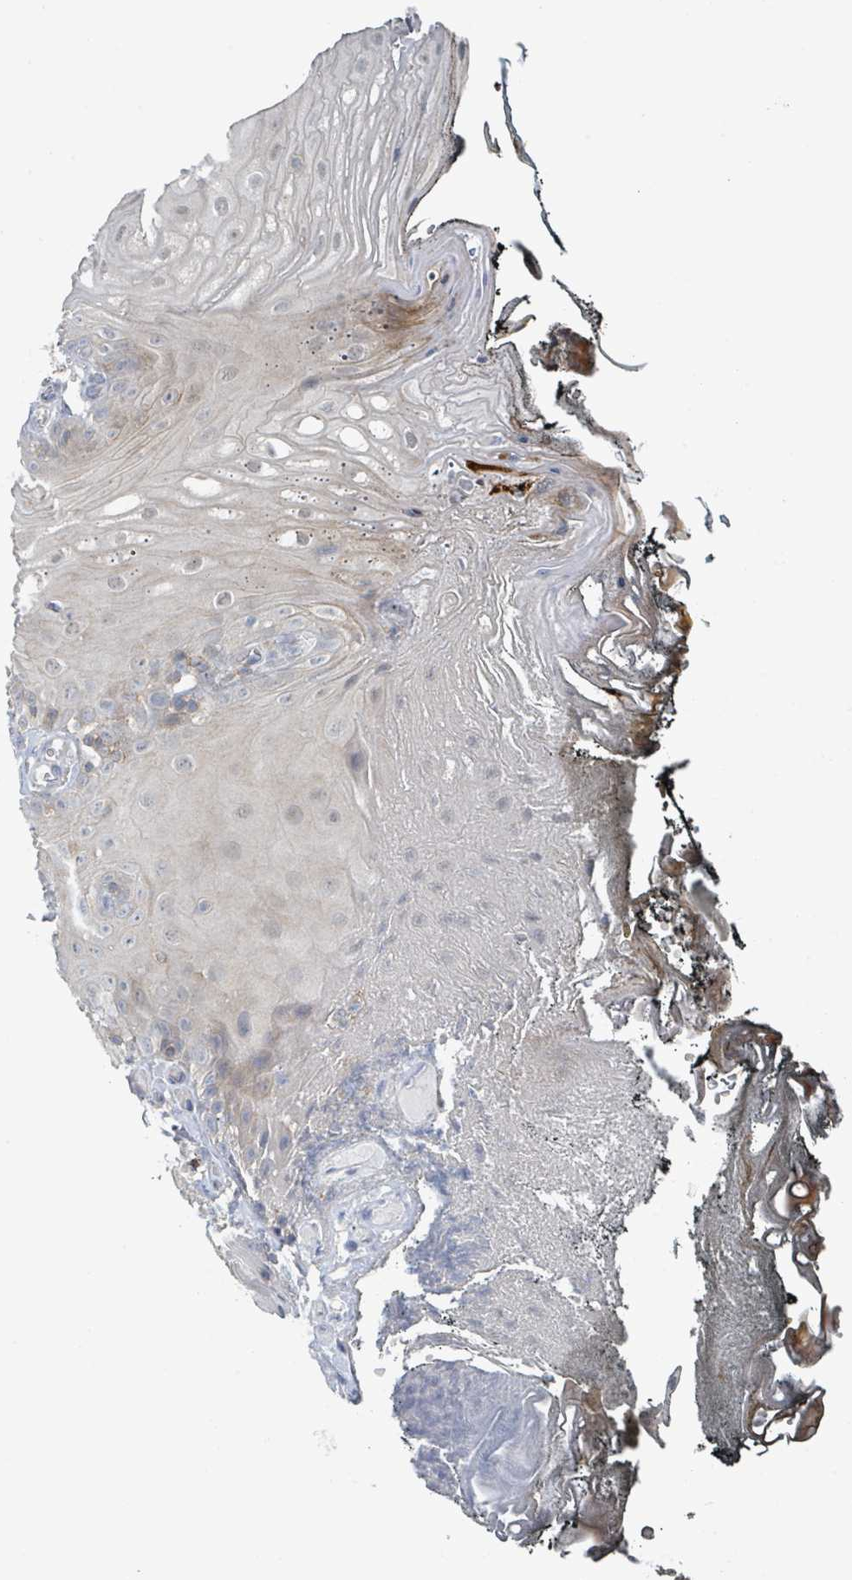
{"staining": {"intensity": "negative", "quantity": "none", "location": "none"}, "tissue": "oral mucosa", "cell_type": "Squamous epithelial cells", "image_type": "normal", "snomed": [{"axis": "morphology", "description": "Normal tissue, NOS"}, {"axis": "morphology", "description": "Squamous cell carcinoma, NOS"}, {"axis": "topography", "description": "Oral tissue"}, {"axis": "topography", "description": "Head-Neck"}], "caption": "Immunohistochemistry micrograph of unremarkable oral mucosa stained for a protein (brown), which reveals no positivity in squamous epithelial cells.", "gene": "LRRC42", "patient": {"sex": "female", "age": 81}}